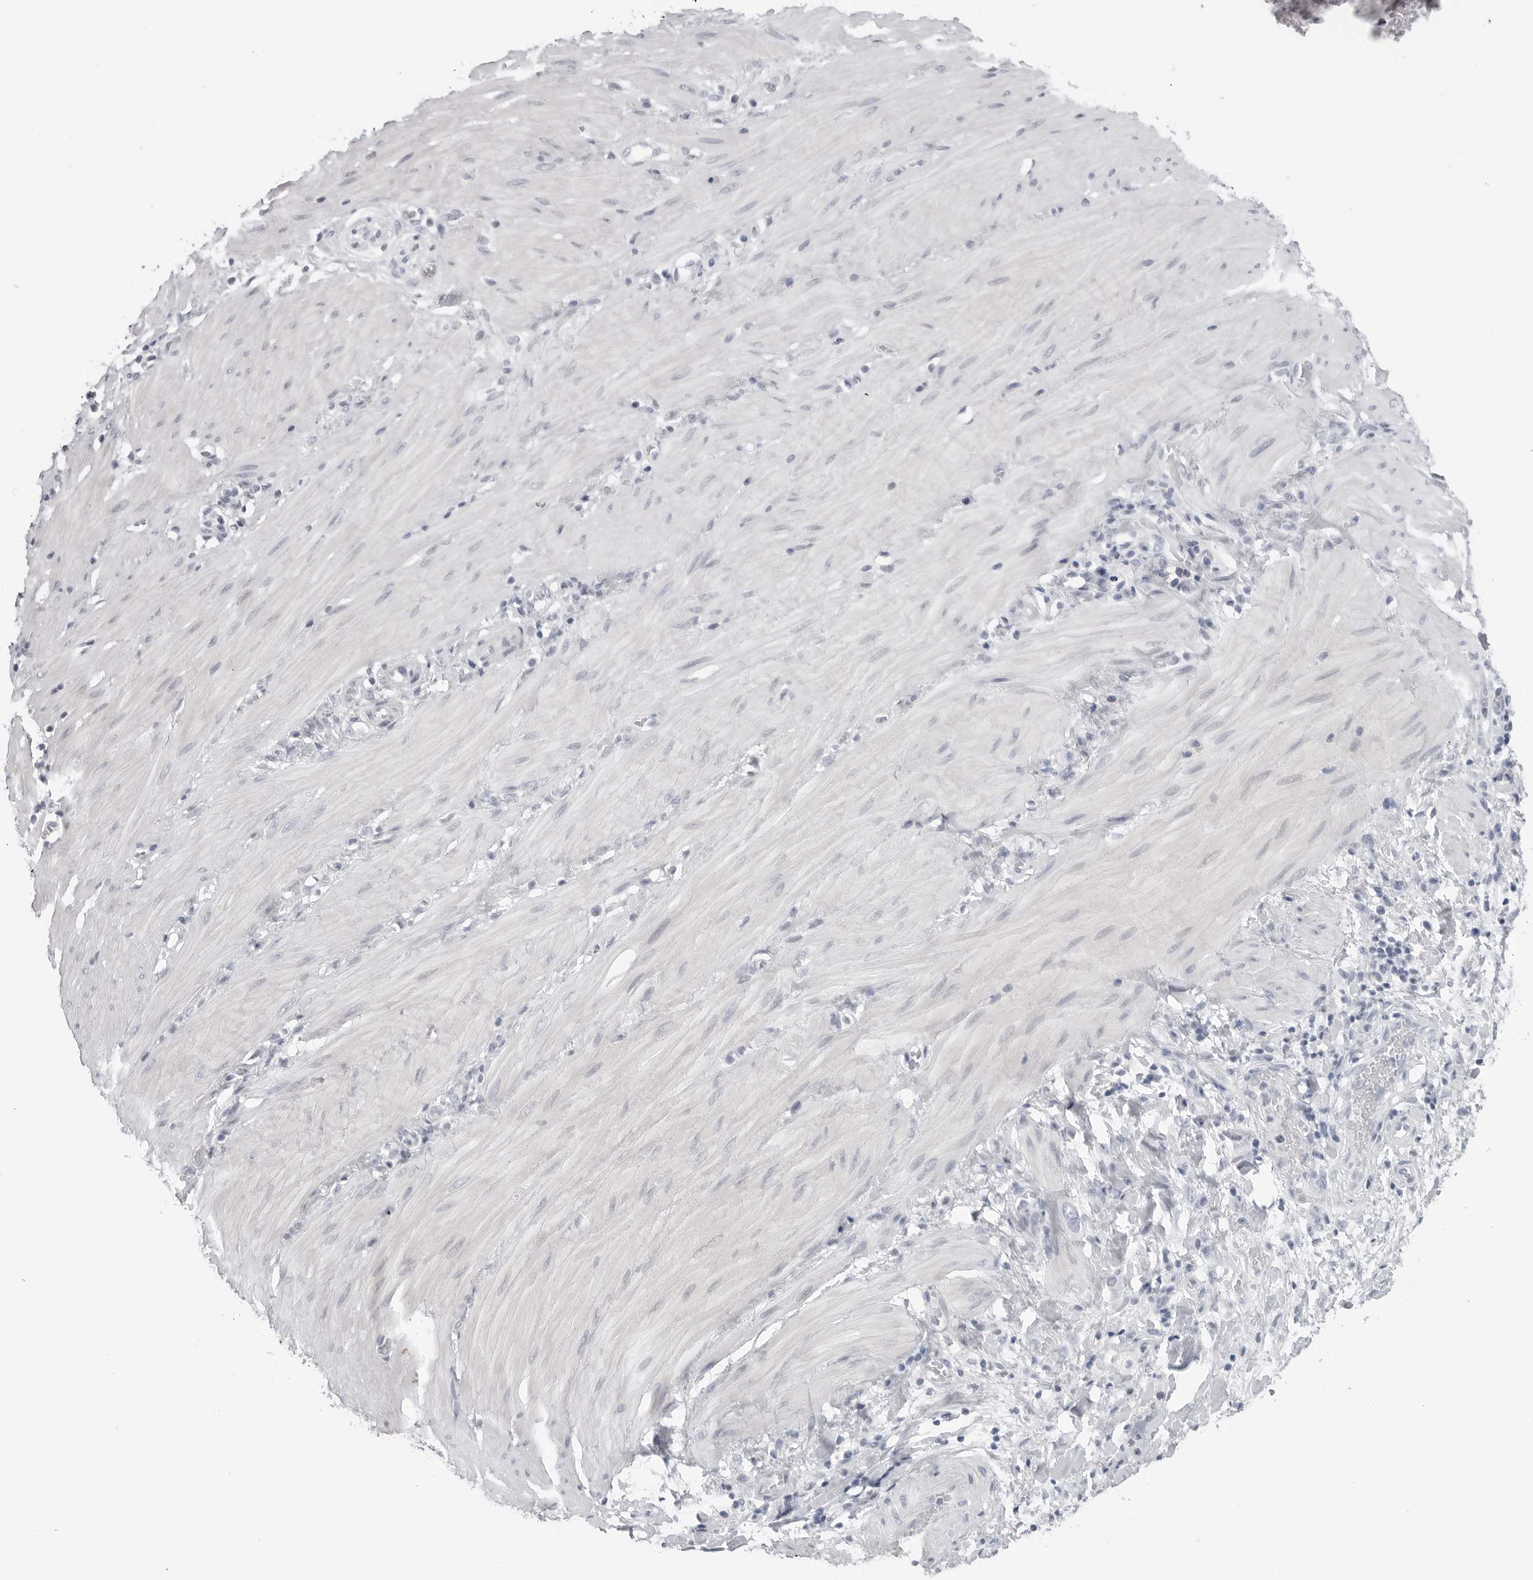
{"staining": {"intensity": "negative", "quantity": "none", "location": "none"}, "tissue": "stomach cancer", "cell_type": "Tumor cells", "image_type": "cancer", "snomed": [{"axis": "morphology", "description": "Adenocarcinoma, NOS"}, {"axis": "topography", "description": "Stomach"}, {"axis": "topography", "description": "Stomach, lower"}], "caption": "The histopathology image displays no staining of tumor cells in stomach cancer.", "gene": "PGA3", "patient": {"sex": "female", "age": 48}}